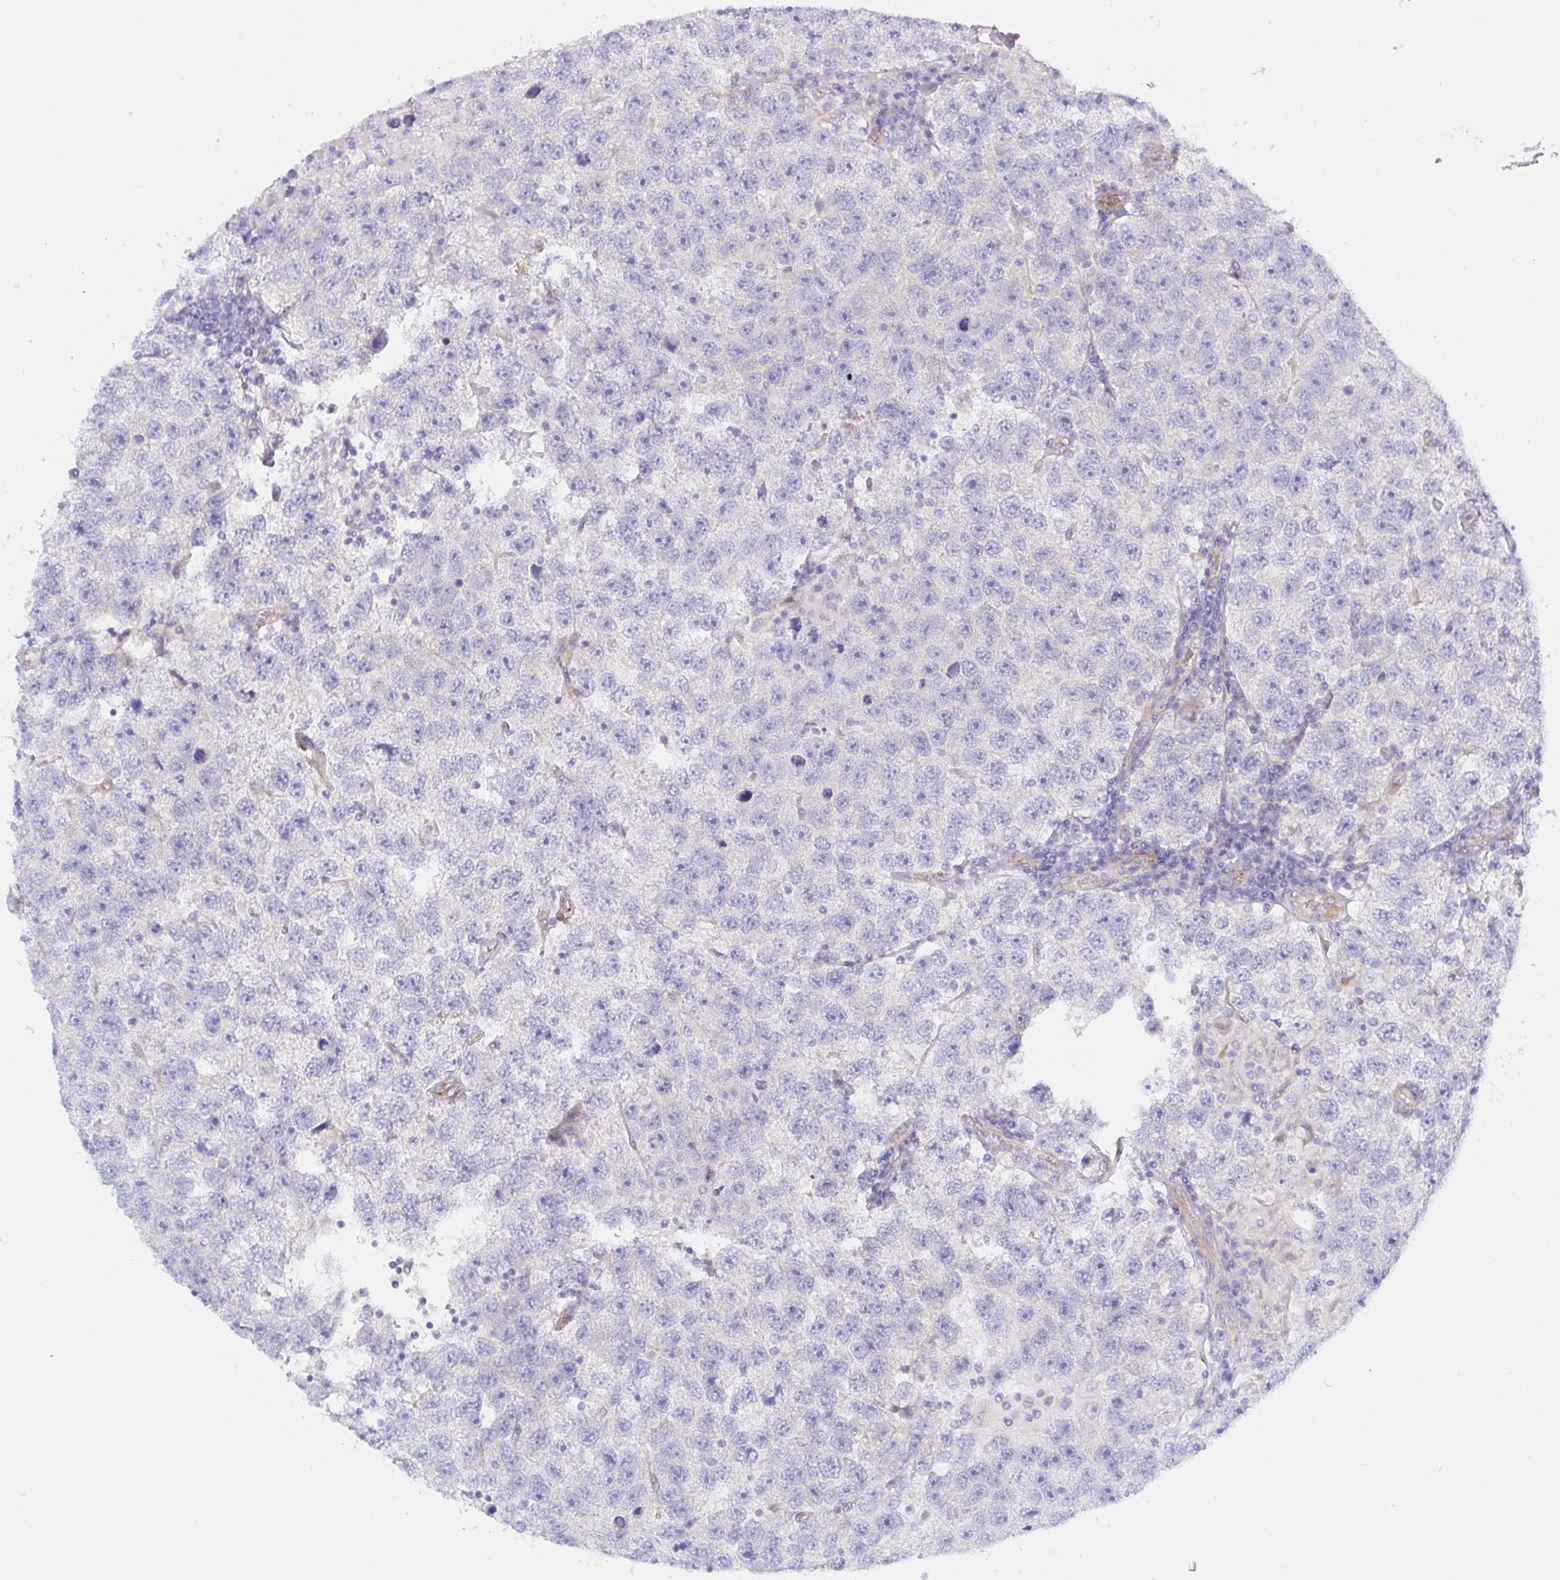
{"staining": {"intensity": "negative", "quantity": "none", "location": "none"}, "tissue": "testis cancer", "cell_type": "Tumor cells", "image_type": "cancer", "snomed": [{"axis": "morphology", "description": "Seminoma, NOS"}, {"axis": "topography", "description": "Testis"}], "caption": "Immunohistochemical staining of seminoma (testis) reveals no significant expression in tumor cells.", "gene": "ARL4D", "patient": {"sex": "male", "age": 26}}